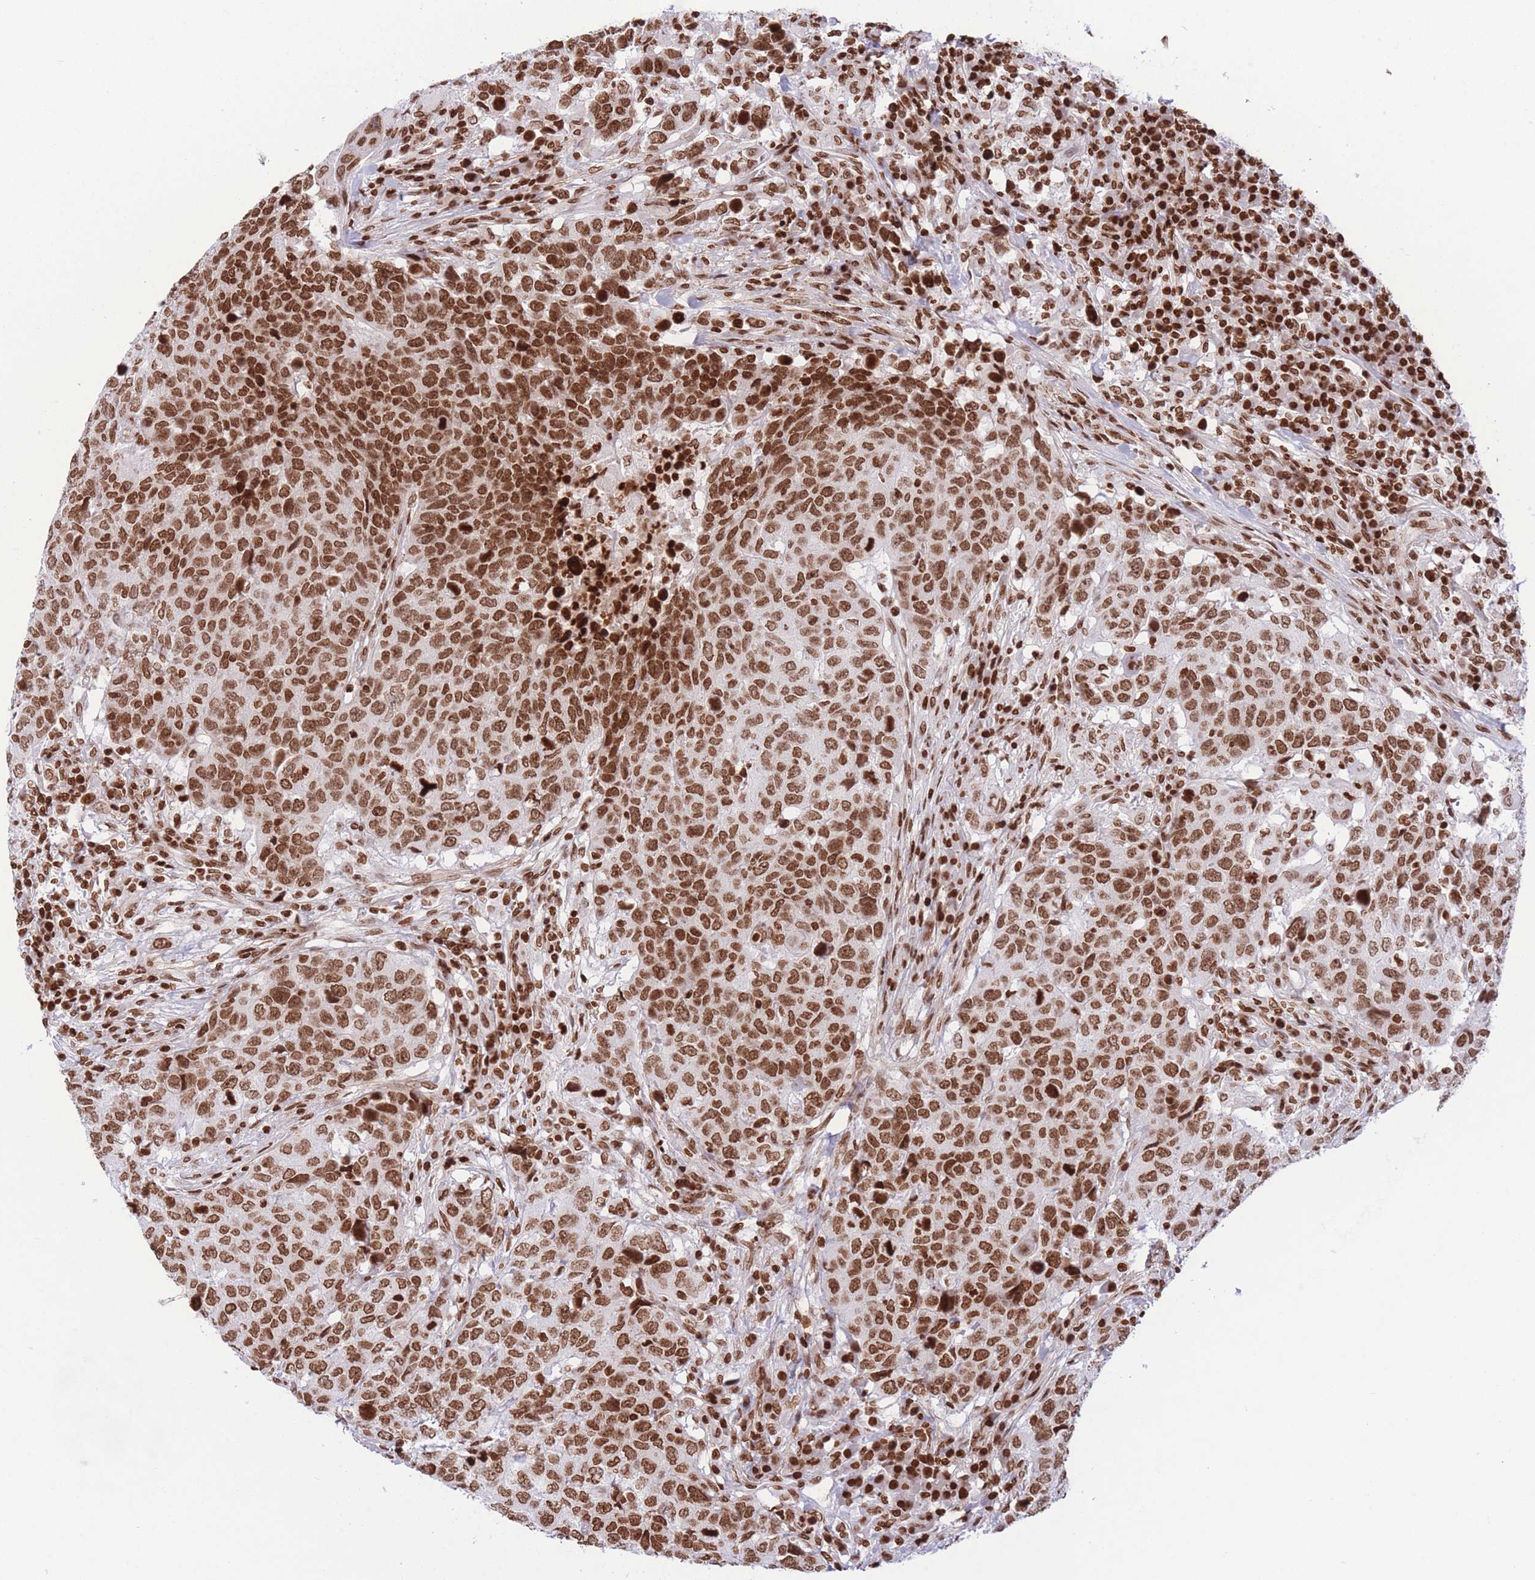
{"staining": {"intensity": "strong", "quantity": ">75%", "location": "nuclear"}, "tissue": "head and neck cancer", "cell_type": "Tumor cells", "image_type": "cancer", "snomed": [{"axis": "morphology", "description": "Normal tissue, NOS"}, {"axis": "morphology", "description": "Squamous cell carcinoma, NOS"}, {"axis": "topography", "description": "Skeletal muscle"}, {"axis": "topography", "description": "Vascular tissue"}, {"axis": "topography", "description": "Peripheral nerve tissue"}, {"axis": "topography", "description": "Head-Neck"}], "caption": "This micrograph exhibits immunohistochemistry staining of squamous cell carcinoma (head and neck), with high strong nuclear expression in about >75% of tumor cells.", "gene": "H2BC11", "patient": {"sex": "male", "age": 66}}